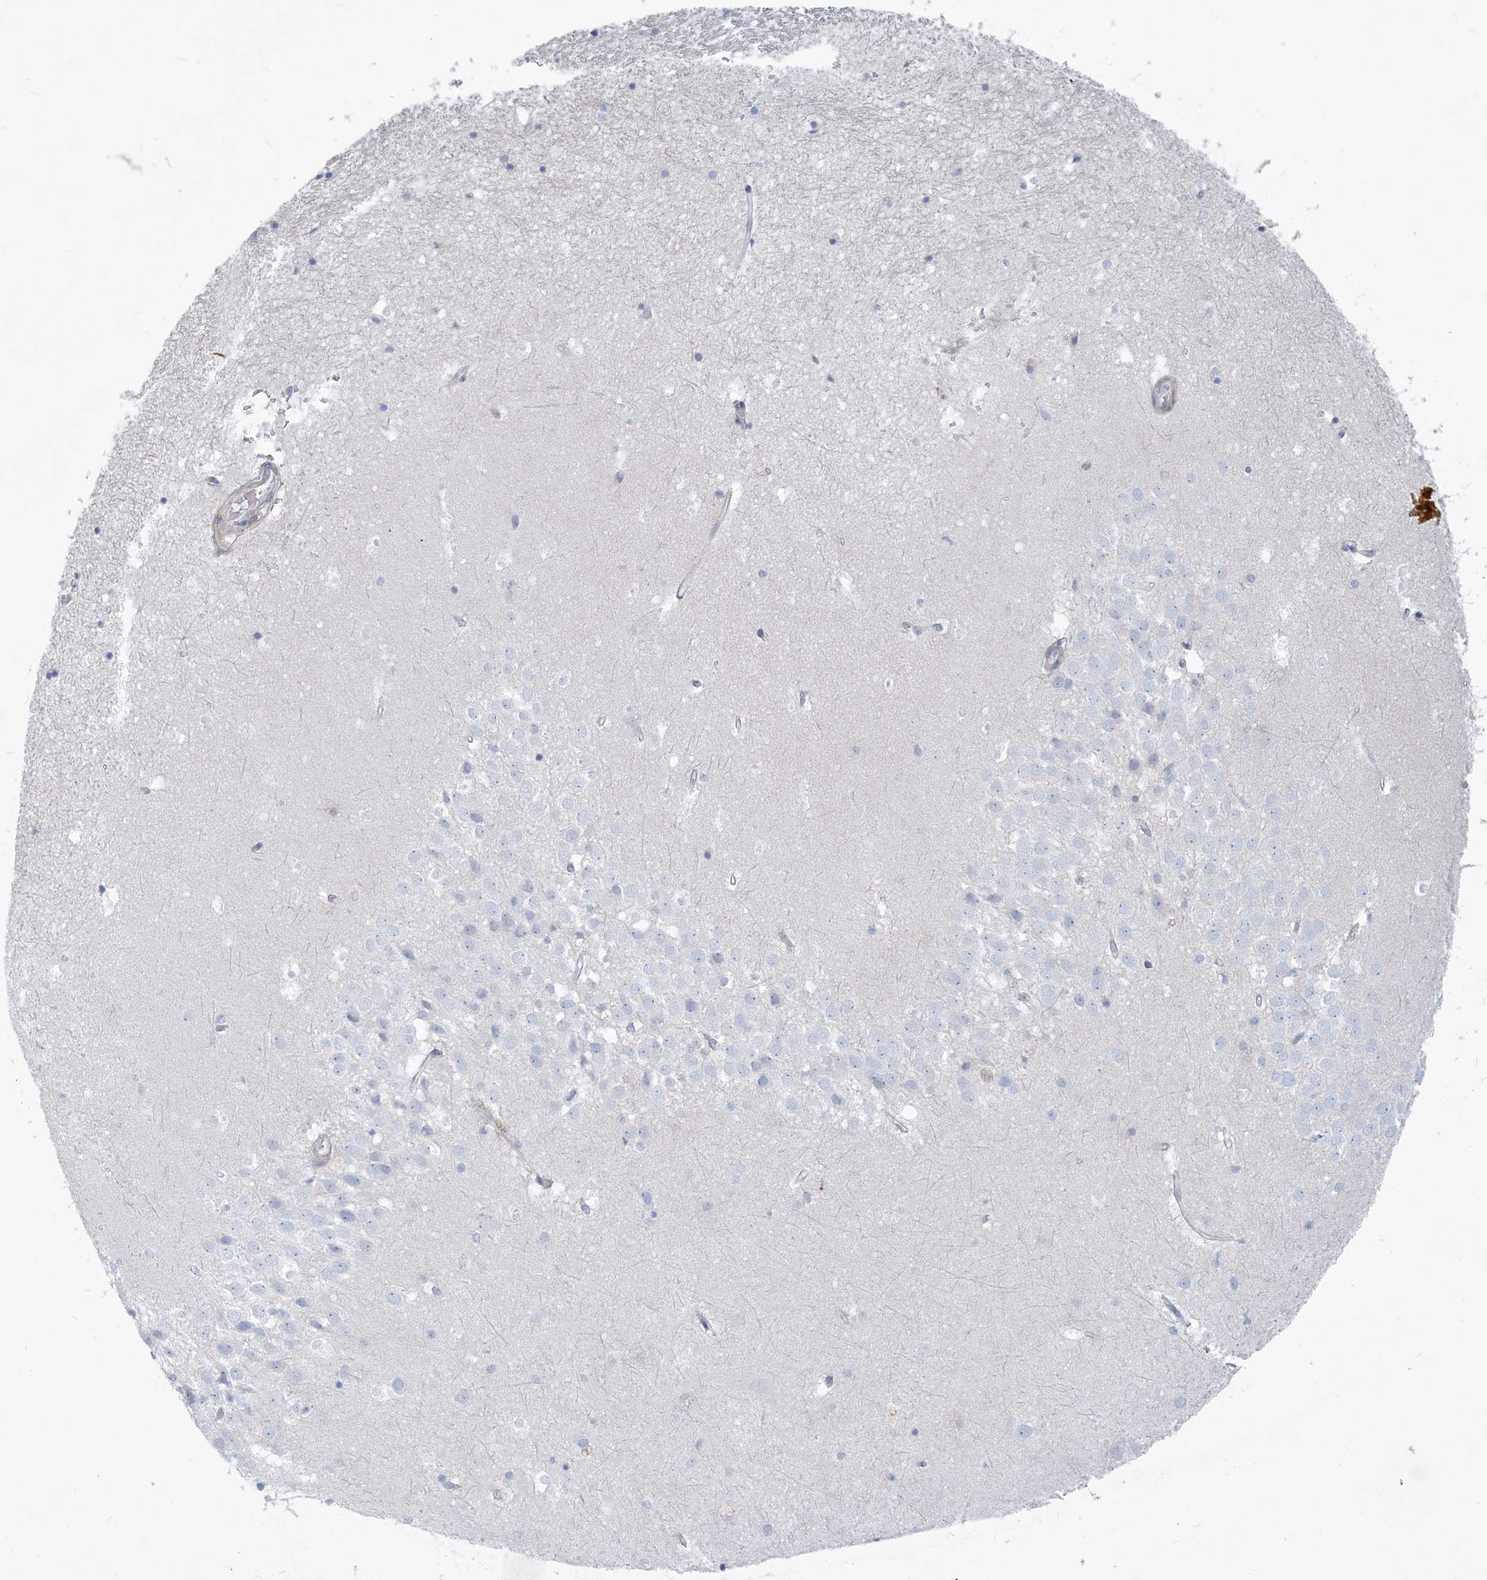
{"staining": {"intensity": "negative", "quantity": "none", "location": "none"}, "tissue": "hippocampus", "cell_type": "Glial cells", "image_type": "normal", "snomed": [{"axis": "morphology", "description": "Normal tissue, NOS"}, {"axis": "topography", "description": "Hippocampus"}], "caption": "The histopathology image shows no significant expression in glial cells of hippocampus.", "gene": "MOXD1", "patient": {"sex": "female", "age": 52}}